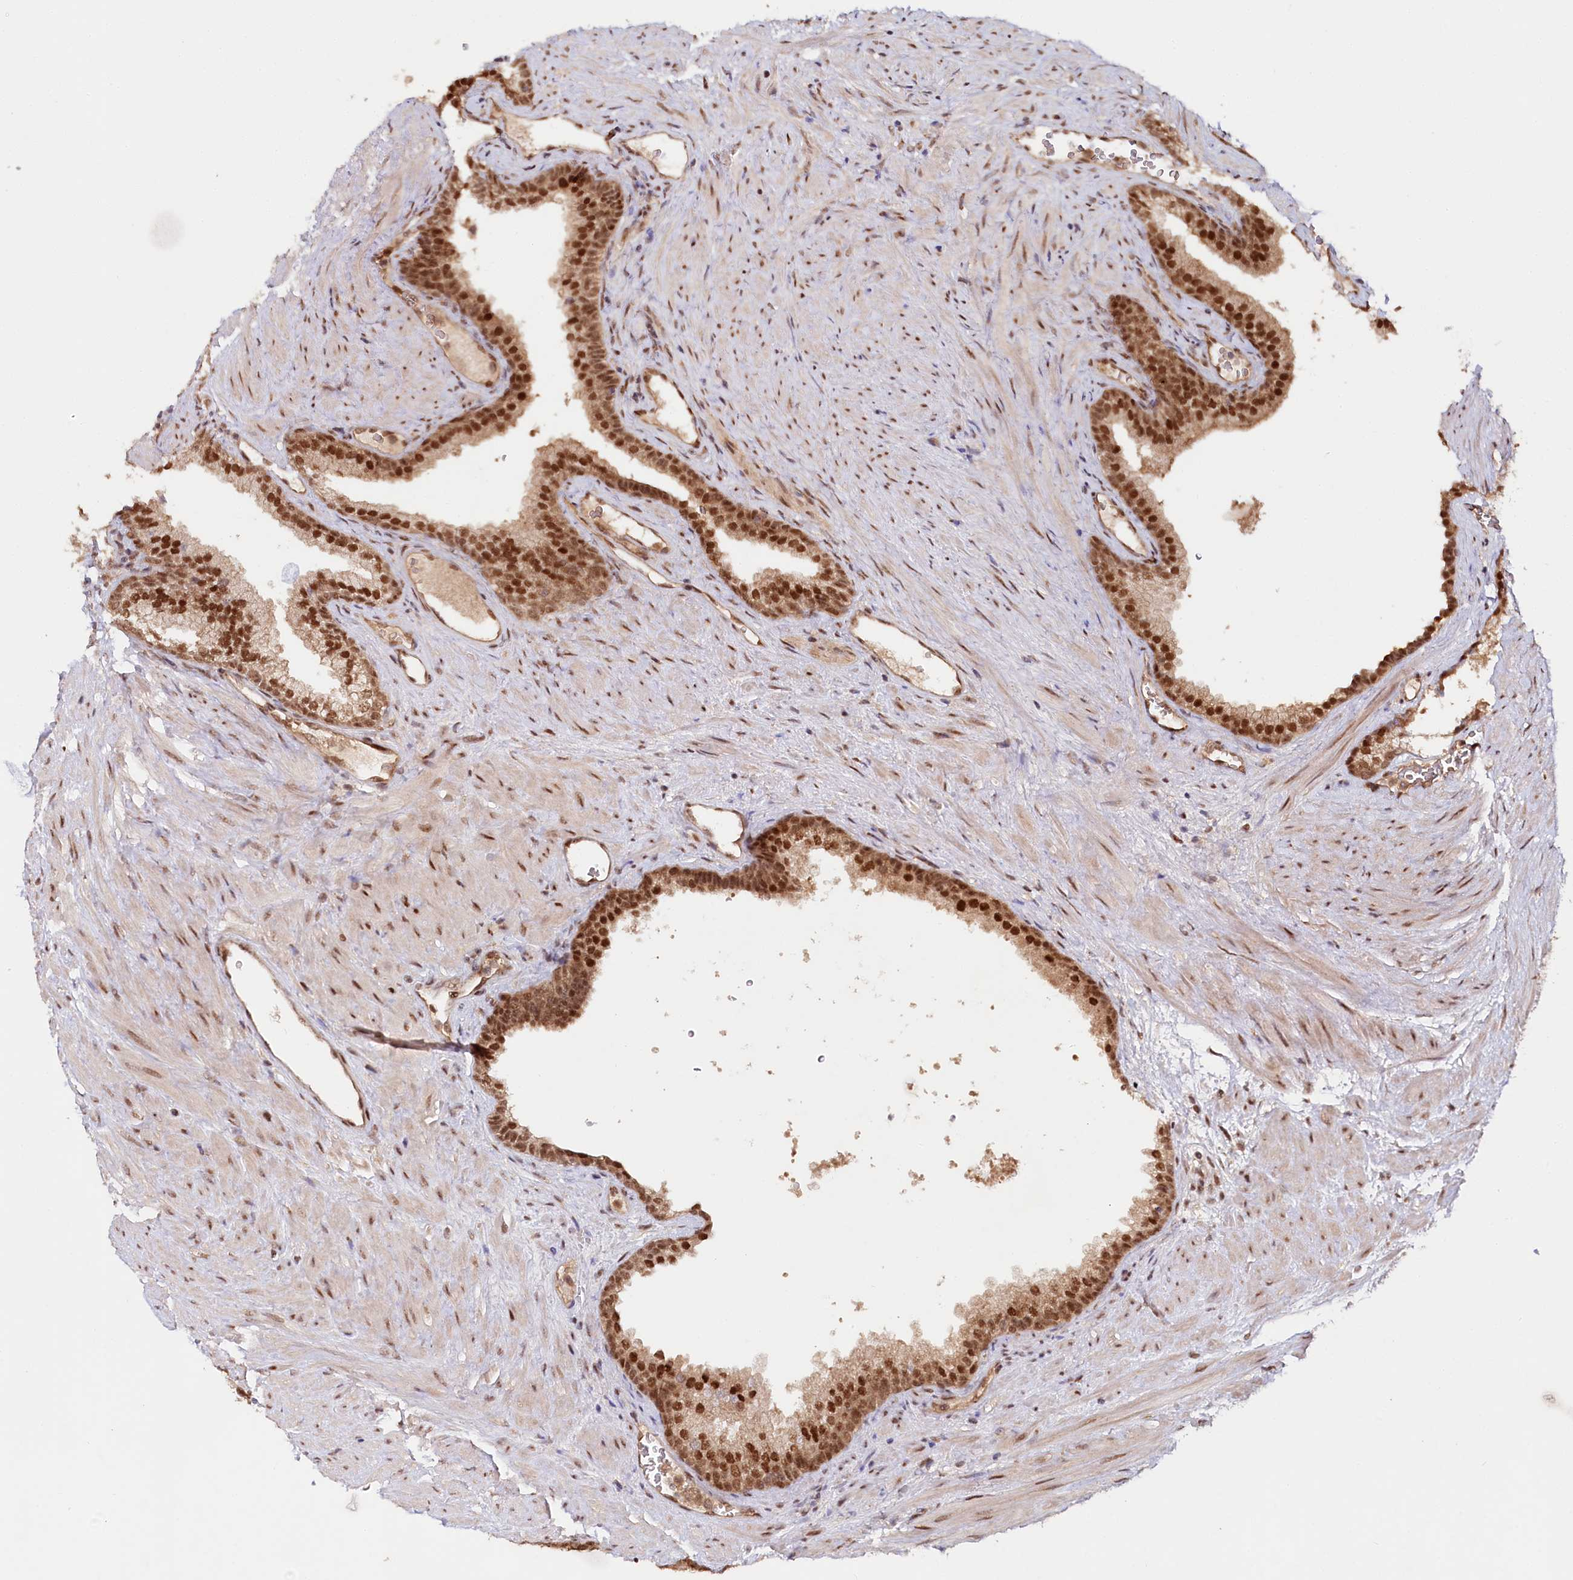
{"staining": {"intensity": "strong", "quantity": ">75%", "location": "cytoplasmic/membranous,nuclear"}, "tissue": "prostate", "cell_type": "Glandular cells", "image_type": "normal", "snomed": [{"axis": "morphology", "description": "Normal tissue, NOS"}, {"axis": "topography", "description": "Prostate"}], "caption": "Protein staining of unremarkable prostate displays strong cytoplasmic/membranous,nuclear staining in about >75% of glandular cells.", "gene": "CCDC65", "patient": {"sex": "male", "age": 76}}